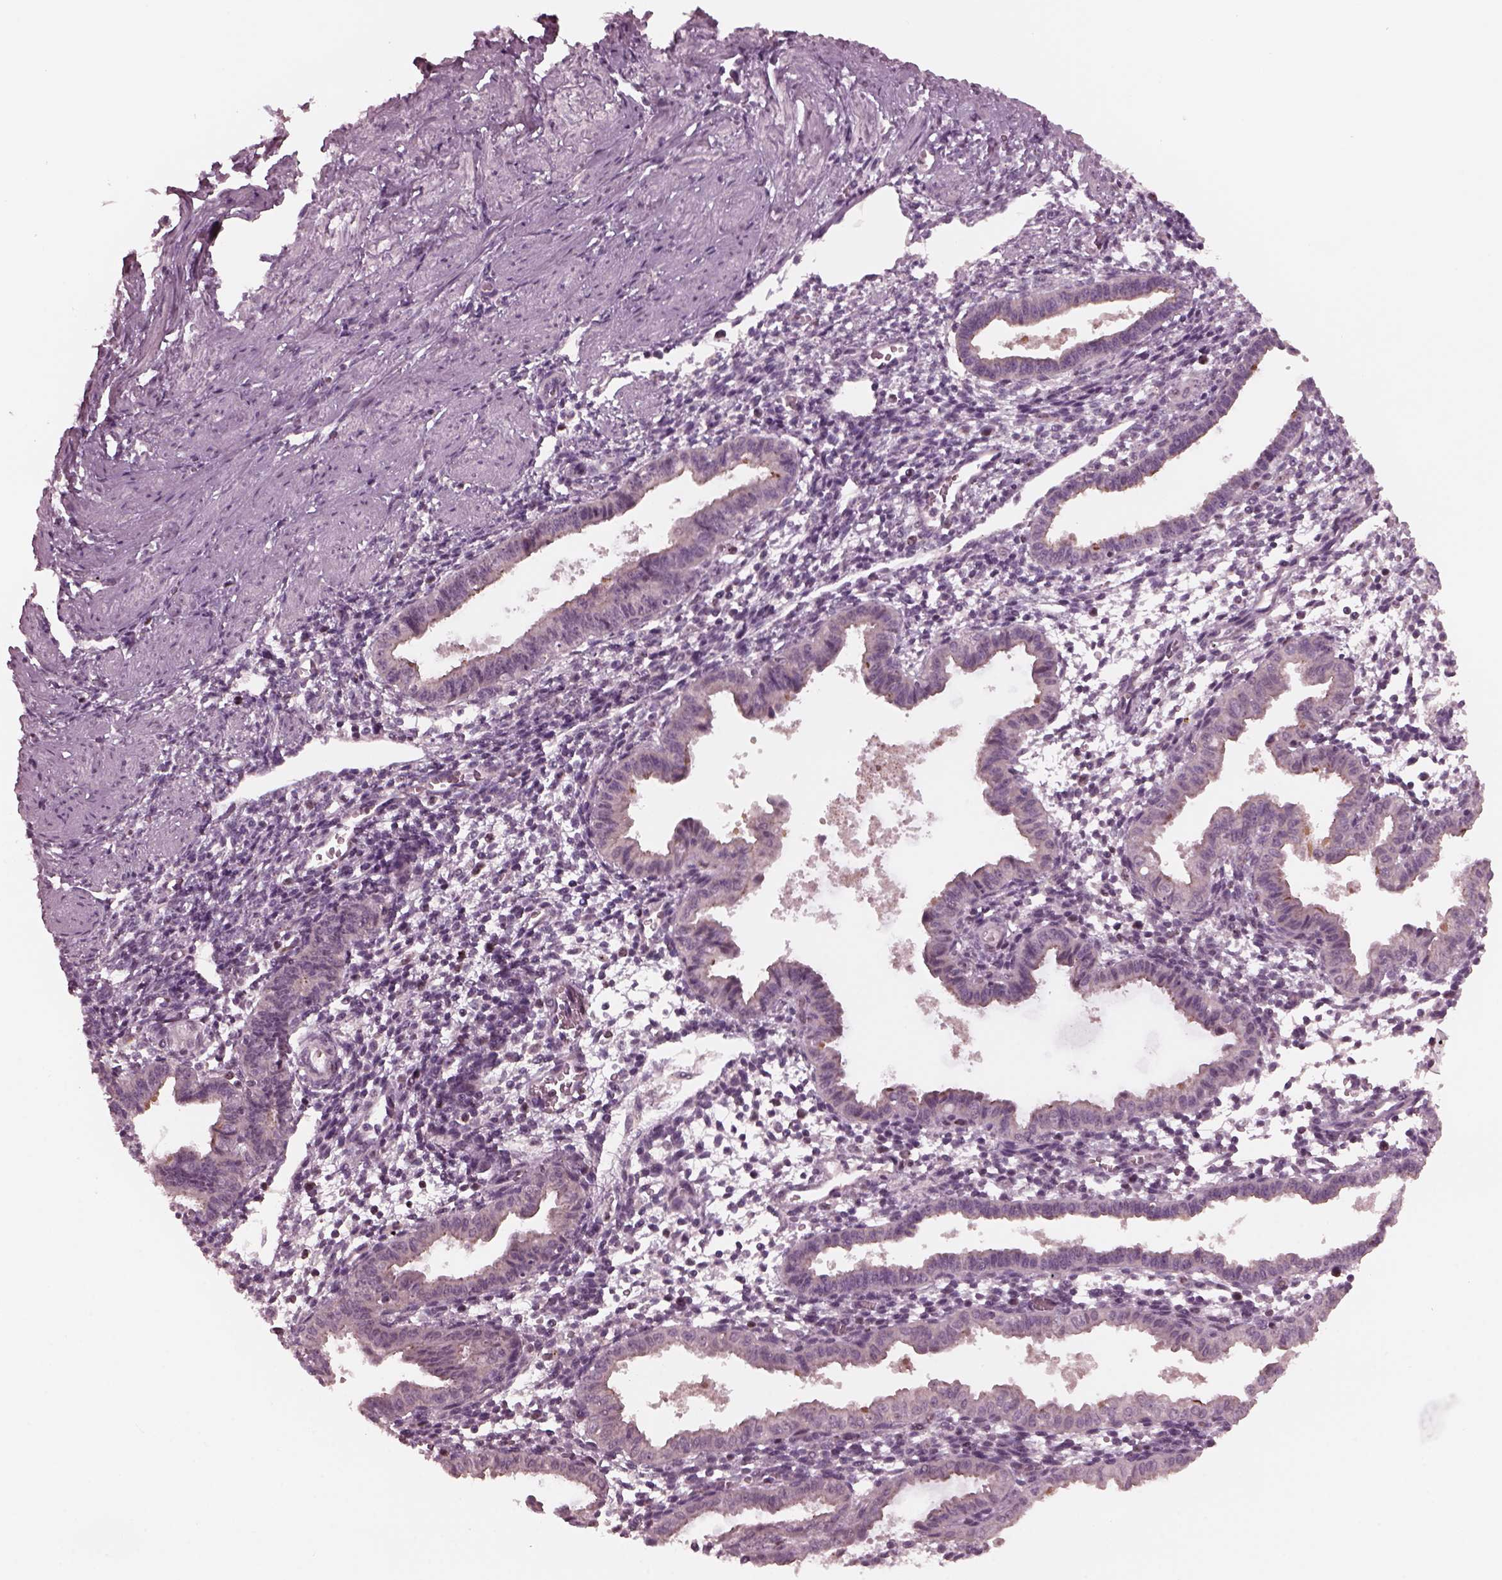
{"staining": {"intensity": "negative", "quantity": "none", "location": "none"}, "tissue": "endometrium", "cell_type": "Cells in endometrial stroma", "image_type": "normal", "snomed": [{"axis": "morphology", "description": "Normal tissue, NOS"}, {"axis": "topography", "description": "Endometrium"}], "caption": "The immunohistochemistry micrograph has no significant expression in cells in endometrial stroma of endometrium.", "gene": "SAXO1", "patient": {"sex": "female", "age": 37}}